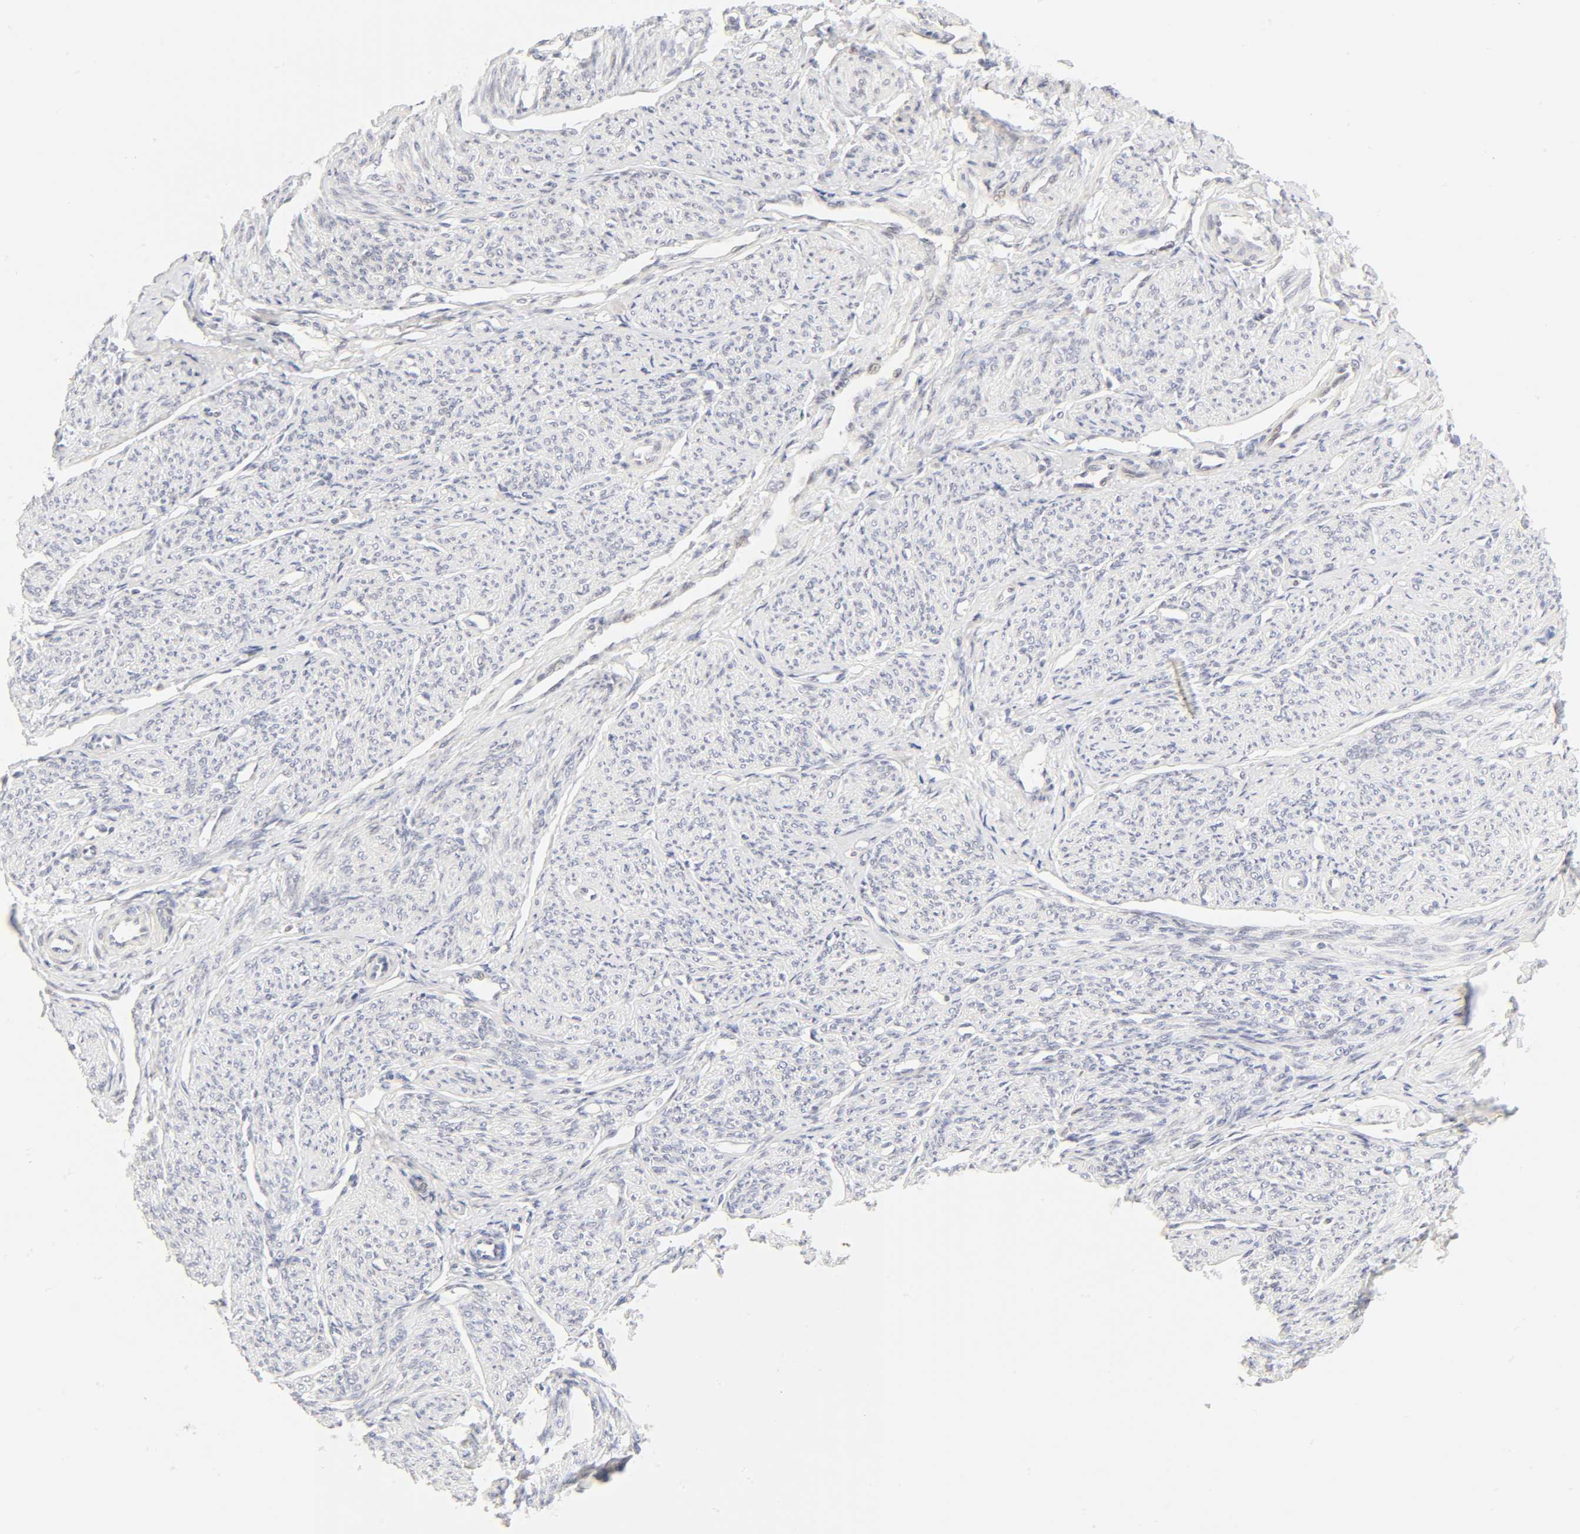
{"staining": {"intensity": "weak", "quantity": "25%-75%", "location": "nuclear"}, "tissue": "smooth muscle", "cell_type": "Smooth muscle cells", "image_type": "normal", "snomed": [{"axis": "morphology", "description": "Normal tissue, NOS"}, {"axis": "topography", "description": "Smooth muscle"}], "caption": "Smooth muscle cells display low levels of weak nuclear positivity in approximately 25%-75% of cells in benign smooth muscle. The protein is shown in brown color, while the nuclei are stained blue.", "gene": "MNAT1", "patient": {"sex": "female", "age": 65}}